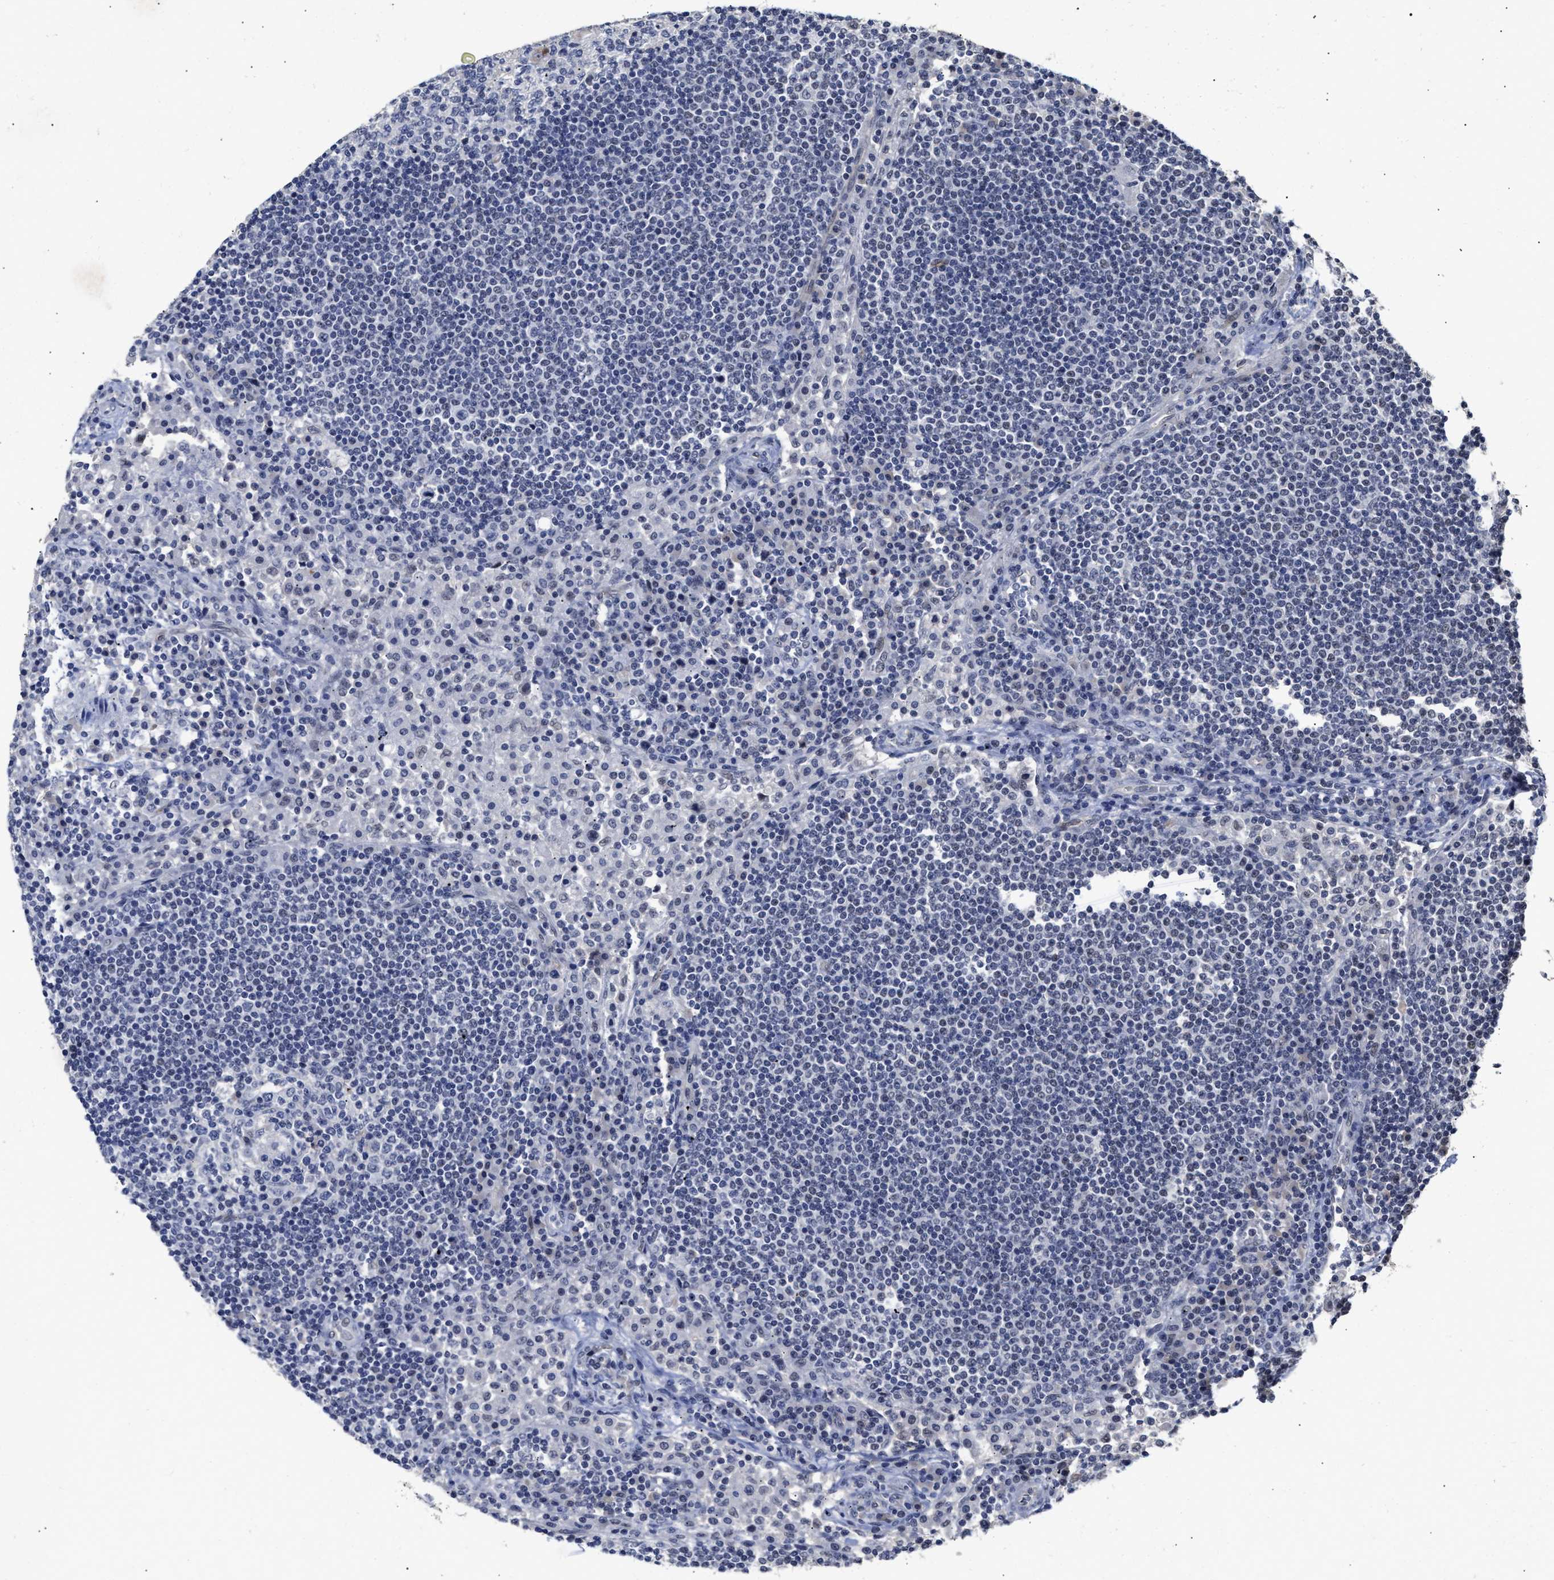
{"staining": {"intensity": "negative", "quantity": "none", "location": "none"}, "tissue": "lymph node", "cell_type": "Germinal center cells", "image_type": "normal", "snomed": [{"axis": "morphology", "description": "Normal tissue, NOS"}, {"axis": "topography", "description": "Lymph node"}], "caption": "The micrograph reveals no staining of germinal center cells in benign lymph node.", "gene": "AHNAK2", "patient": {"sex": "female", "age": 53}}